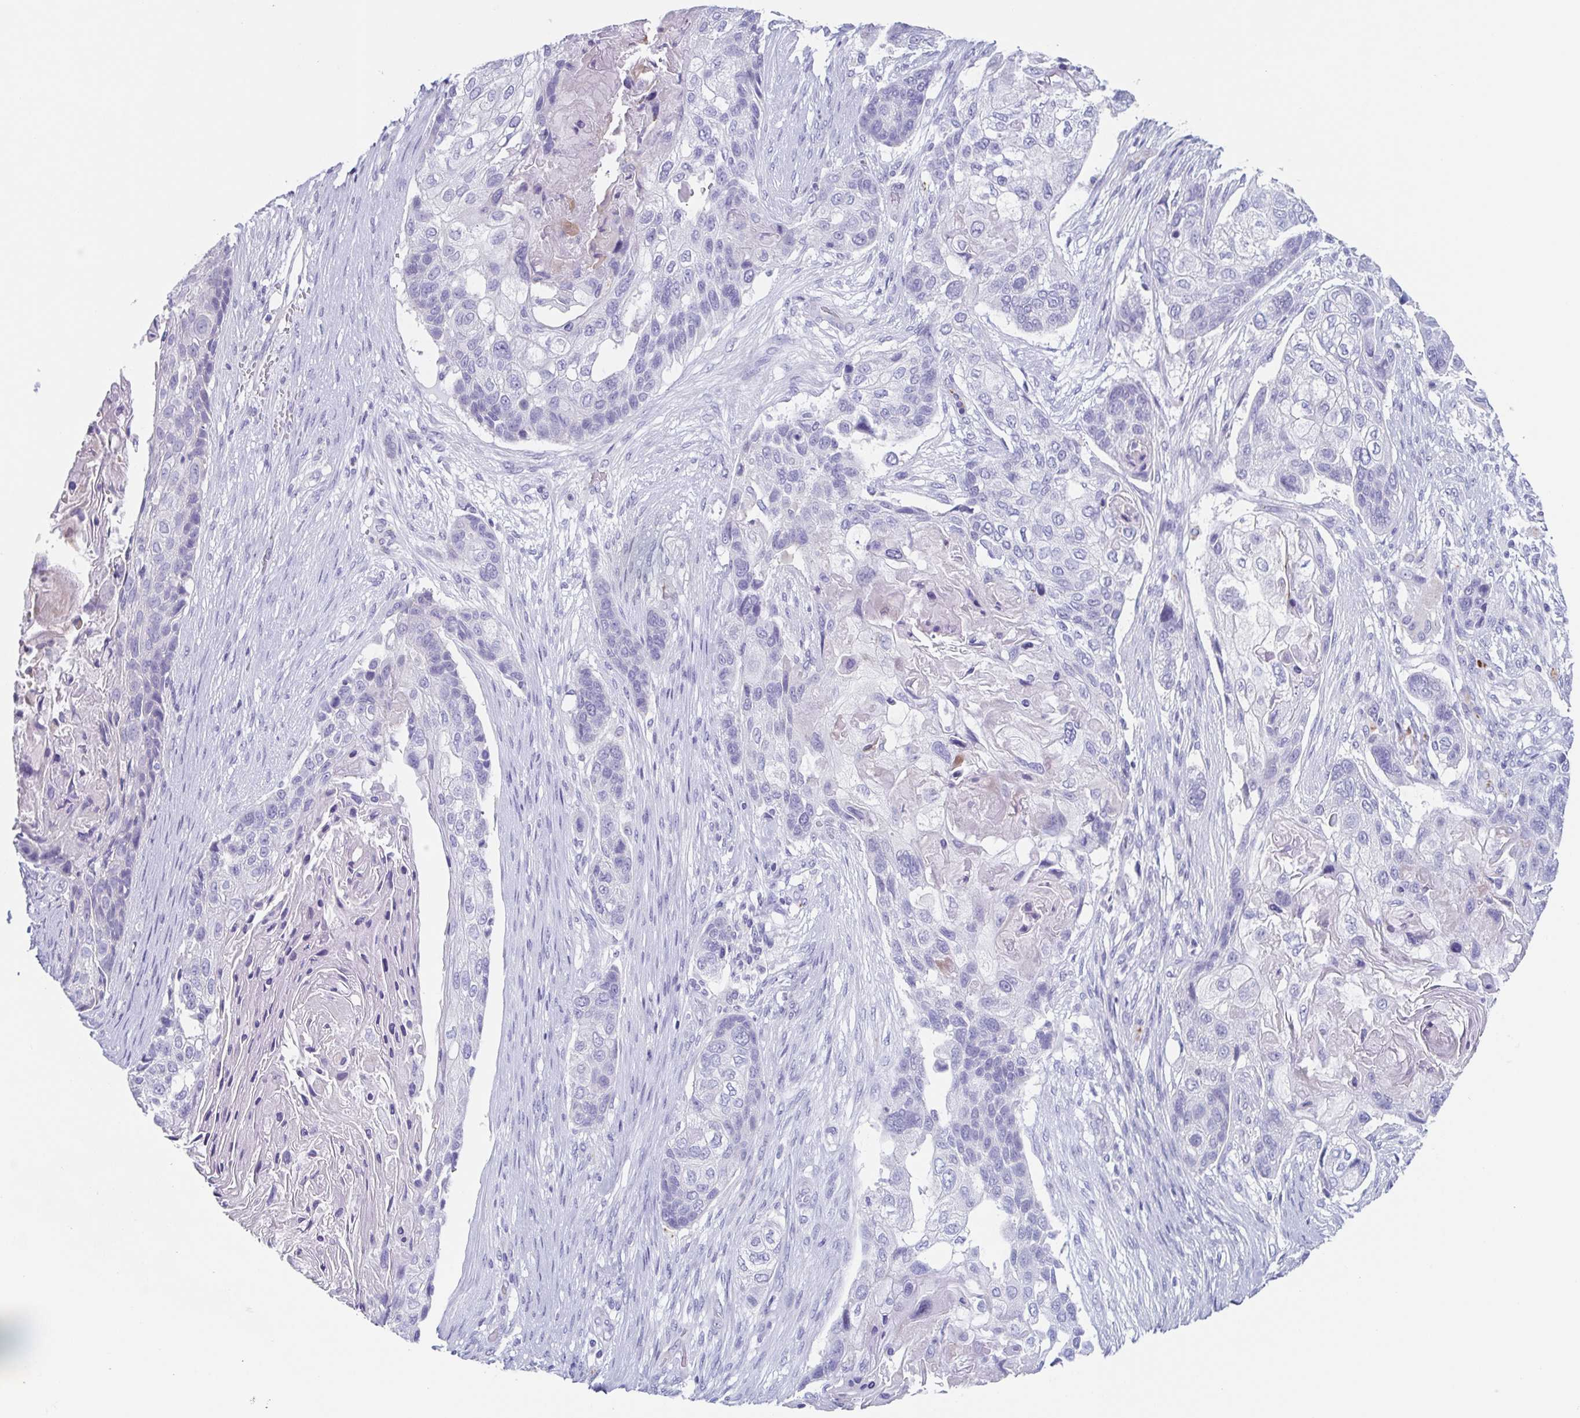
{"staining": {"intensity": "negative", "quantity": "none", "location": "none"}, "tissue": "lung cancer", "cell_type": "Tumor cells", "image_type": "cancer", "snomed": [{"axis": "morphology", "description": "Squamous cell carcinoma, NOS"}, {"axis": "topography", "description": "Lung"}], "caption": "High power microscopy photomicrograph of an IHC image of lung cancer, revealing no significant expression in tumor cells.", "gene": "LYRM2", "patient": {"sex": "male", "age": 69}}